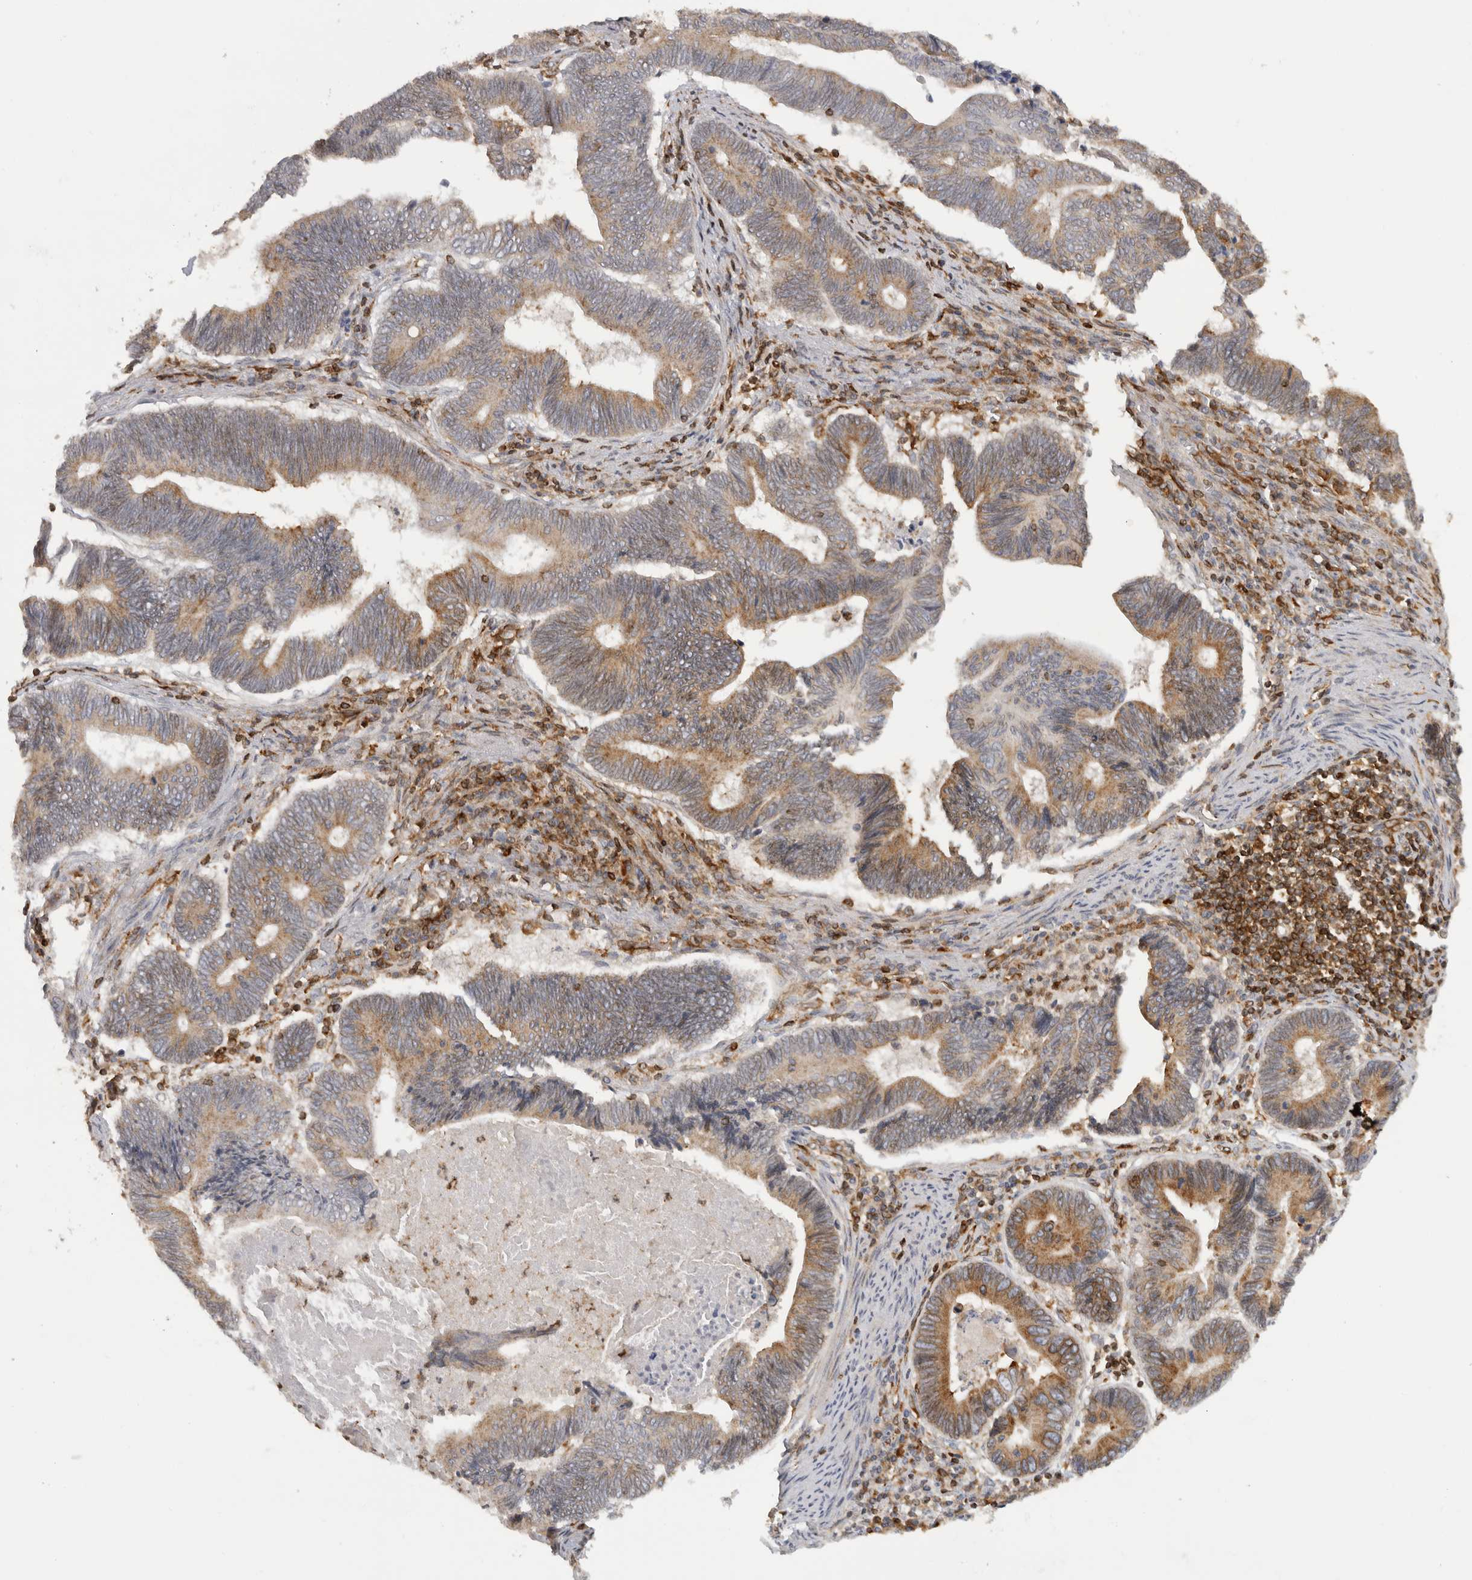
{"staining": {"intensity": "moderate", "quantity": ">75%", "location": "cytoplasmic/membranous"}, "tissue": "pancreatic cancer", "cell_type": "Tumor cells", "image_type": "cancer", "snomed": [{"axis": "morphology", "description": "Adenocarcinoma, NOS"}, {"axis": "topography", "description": "Pancreas"}], "caption": "Tumor cells show moderate cytoplasmic/membranous expression in approximately >75% of cells in pancreatic cancer.", "gene": "HLA-E", "patient": {"sex": "female", "age": 70}}